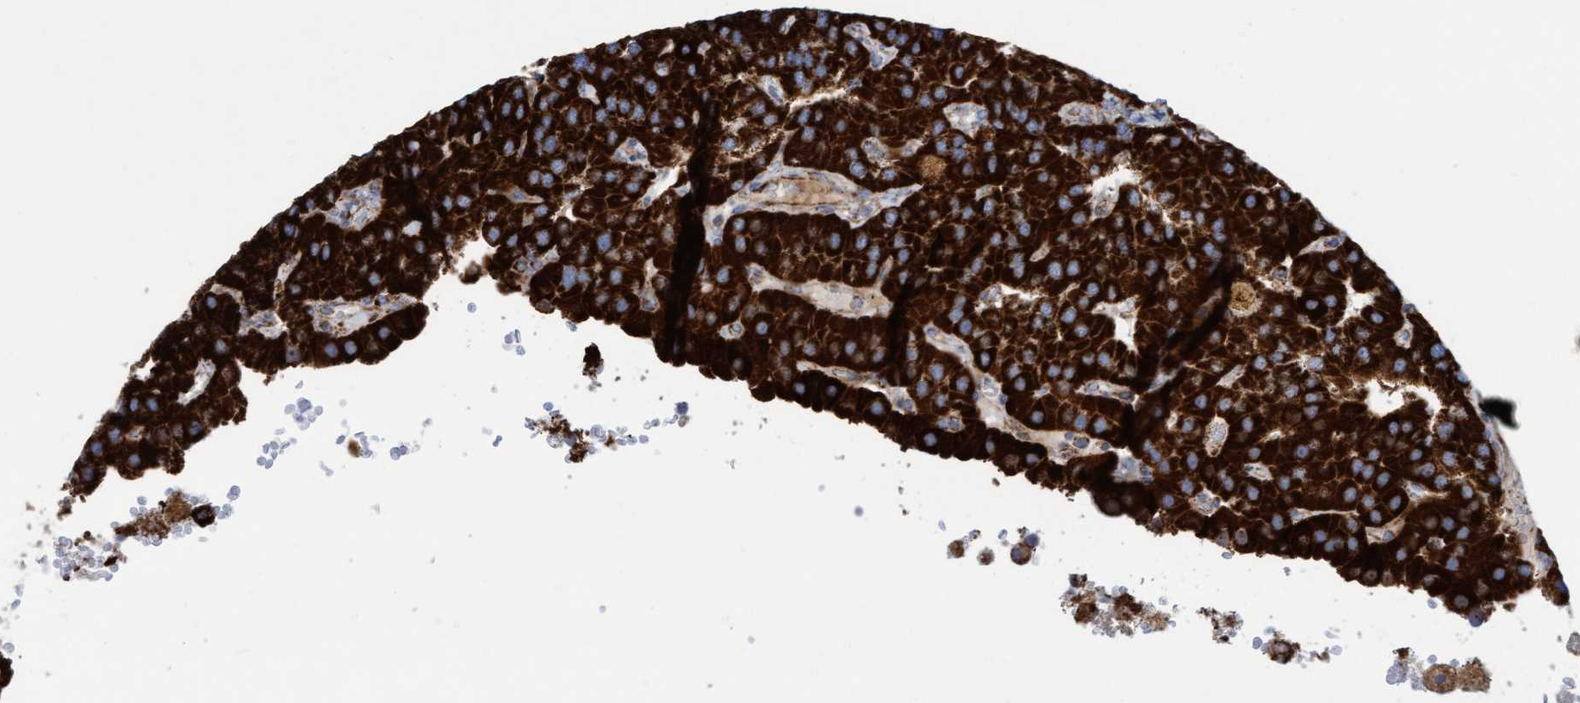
{"staining": {"intensity": "strong", "quantity": "25%-75%", "location": "cytoplasmic/membranous"}, "tissue": "parathyroid gland", "cell_type": "Glandular cells", "image_type": "normal", "snomed": [{"axis": "morphology", "description": "Normal tissue, NOS"}, {"axis": "morphology", "description": "Adenoma, NOS"}, {"axis": "topography", "description": "Parathyroid gland"}], "caption": "Immunohistochemical staining of unremarkable parathyroid gland exhibits high levels of strong cytoplasmic/membranous staining in approximately 25%-75% of glandular cells.", "gene": "GGTA1", "patient": {"sex": "female", "age": 86}}